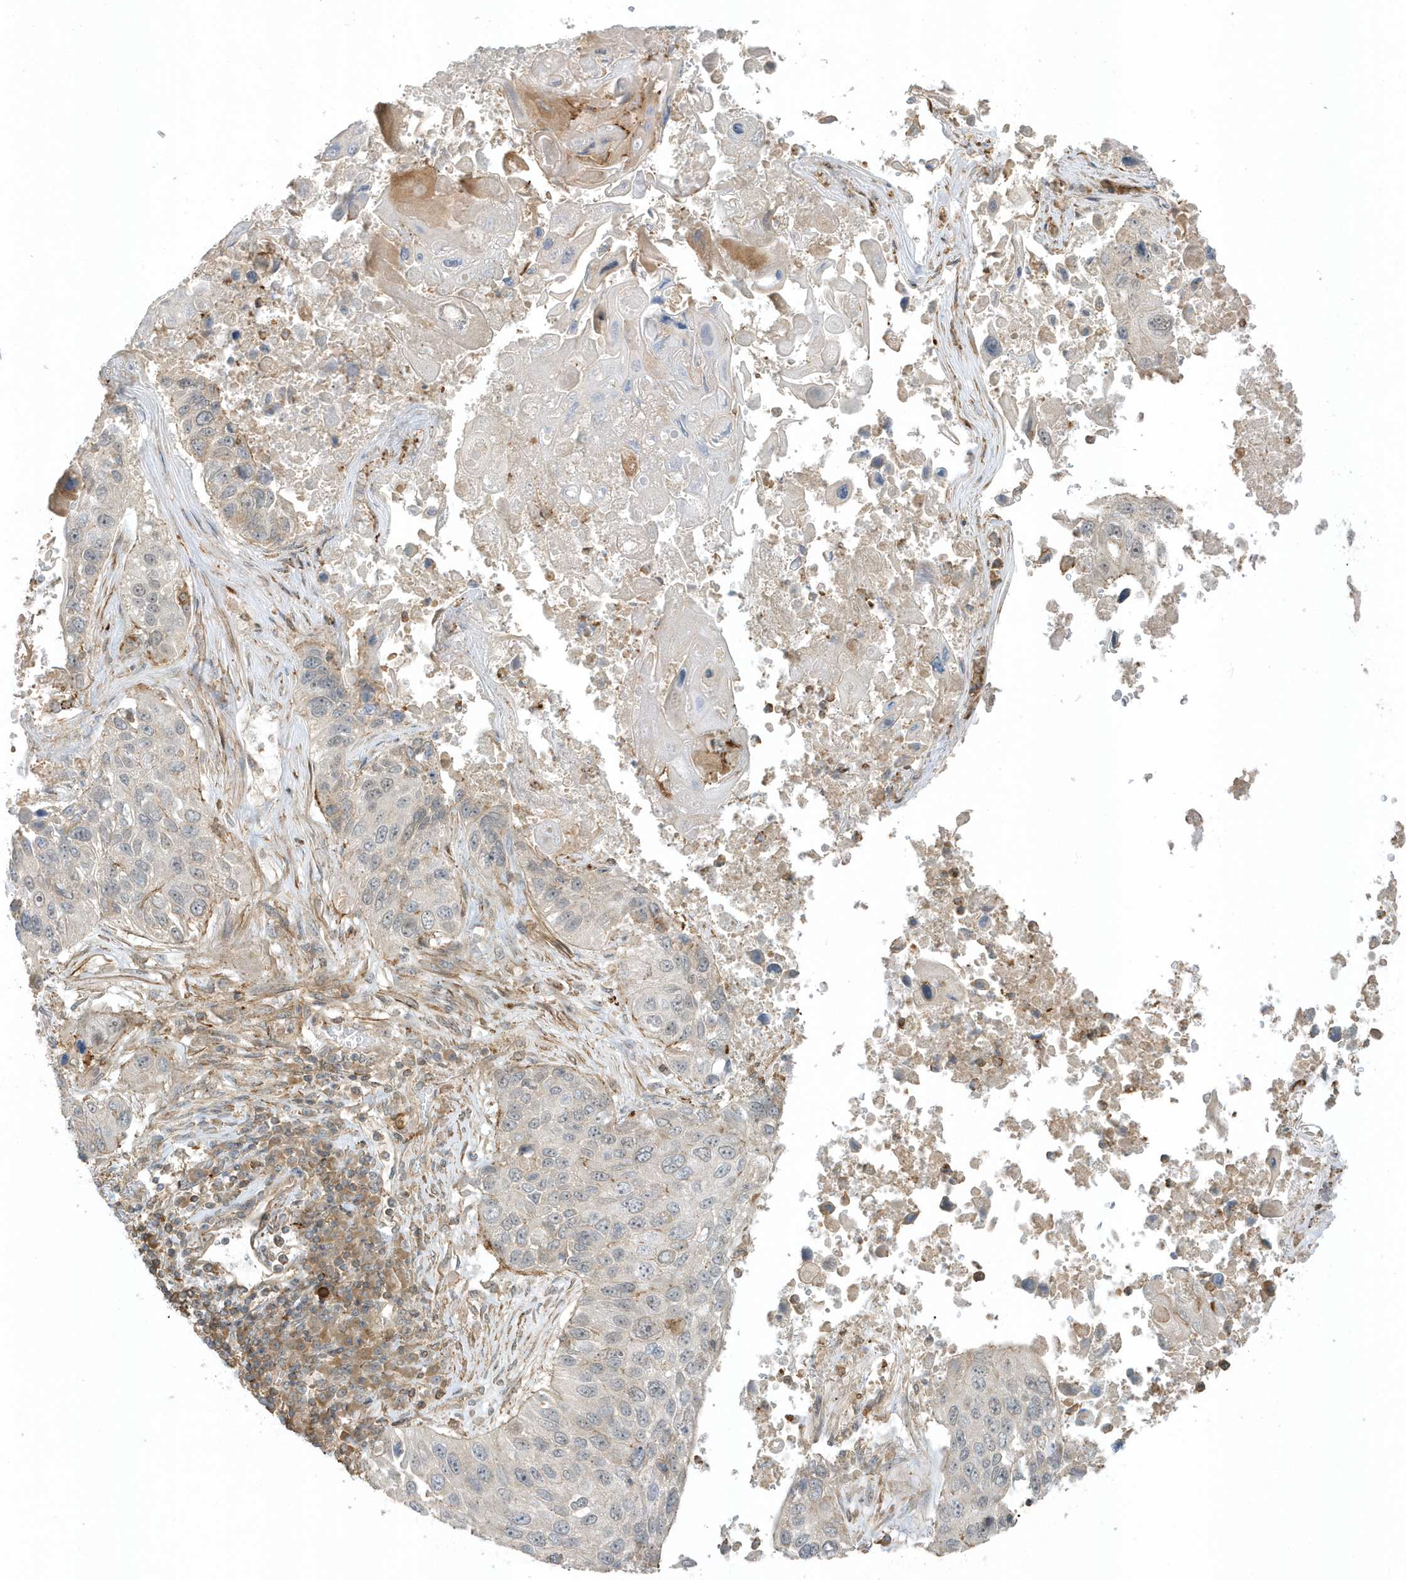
{"staining": {"intensity": "negative", "quantity": "none", "location": "none"}, "tissue": "lung cancer", "cell_type": "Tumor cells", "image_type": "cancer", "snomed": [{"axis": "morphology", "description": "Squamous cell carcinoma, NOS"}, {"axis": "topography", "description": "Lung"}], "caption": "Immunohistochemistry micrograph of neoplastic tissue: human lung cancer stained with DAB reveals no significant protein staining in tumor cells. The staining is performed using DAB brown chromogen with nuclei counter-stained in using hematoxylin.", "gene": "ZBTB8A", "patient": {"sex": "male", "age": 61}}